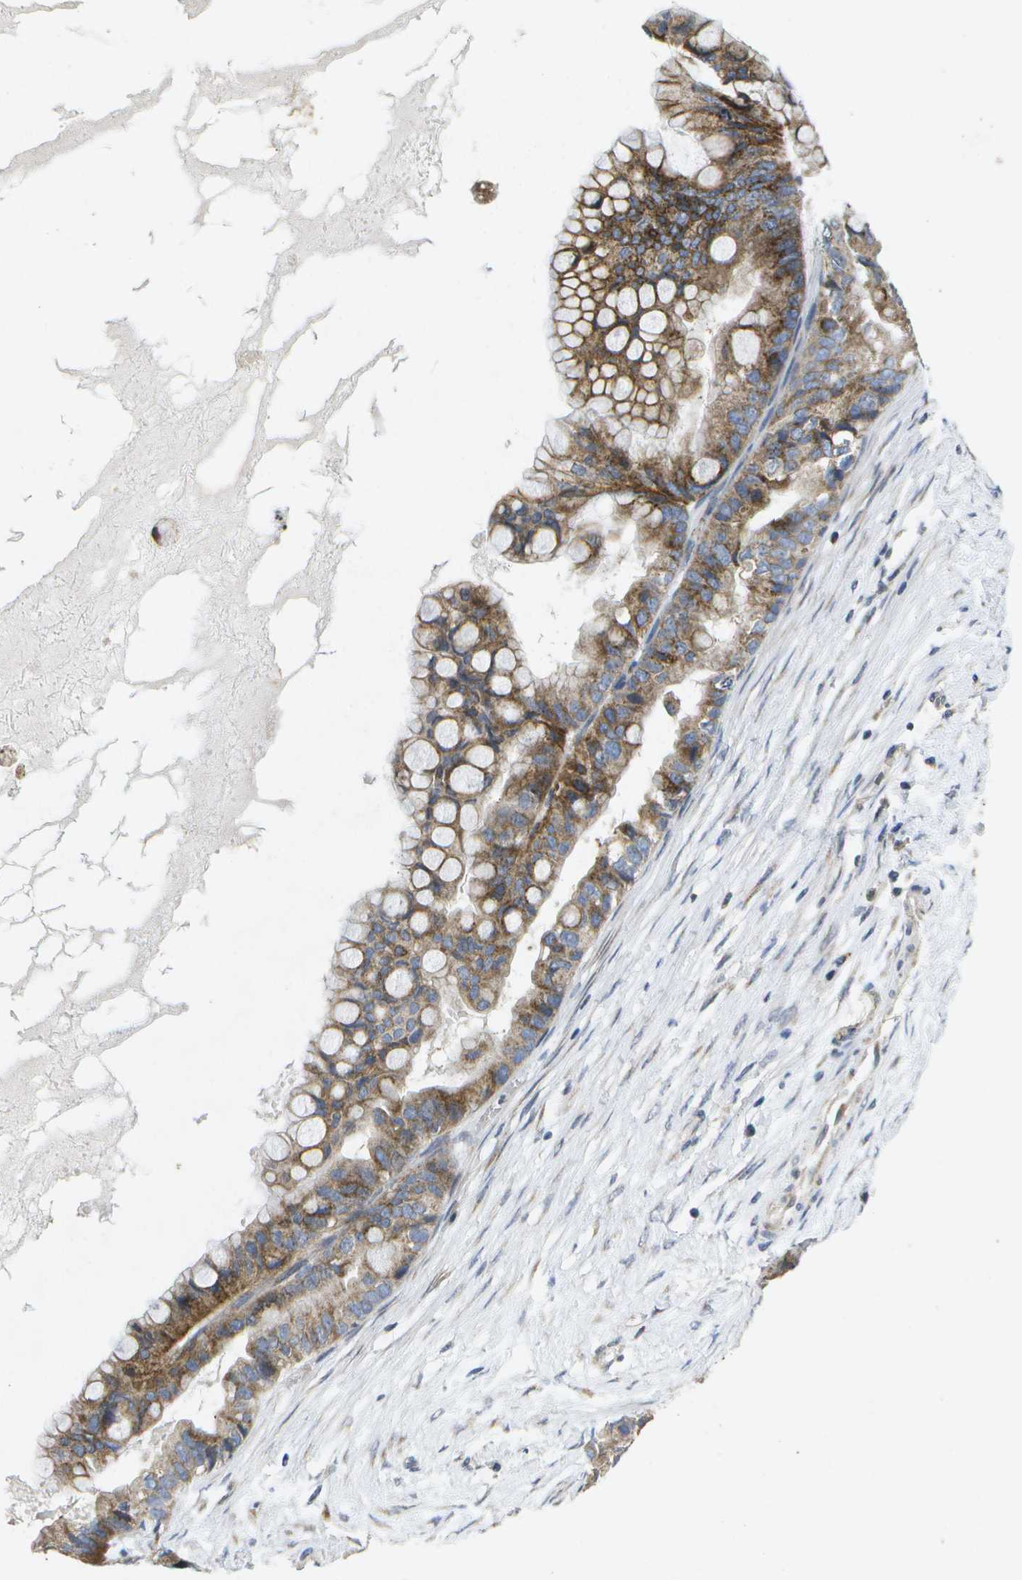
{"staining": {"intensity": "moderate", "quantity": ">75%", "location": "cytoplasmic/membranous"}, "tissue": "ovarian cancer", "cell_type": "Tumor cells", "image_type": "cancer", "snomed": [{"axis": "morphology", "description": "Cystadenocarcinoma, mucinous, NOS"}, {"axis": "topography", "description": "Ovary"}], "caption": "Tumor cells reveal medium levels of moderate cytoplasmic/membranous positivity in about >75% of cells in ovarian cancer (mucinous cystadenocarcinoma).", "gene": "KDELR1", "patient": {"sex": "female", "age": 80}}